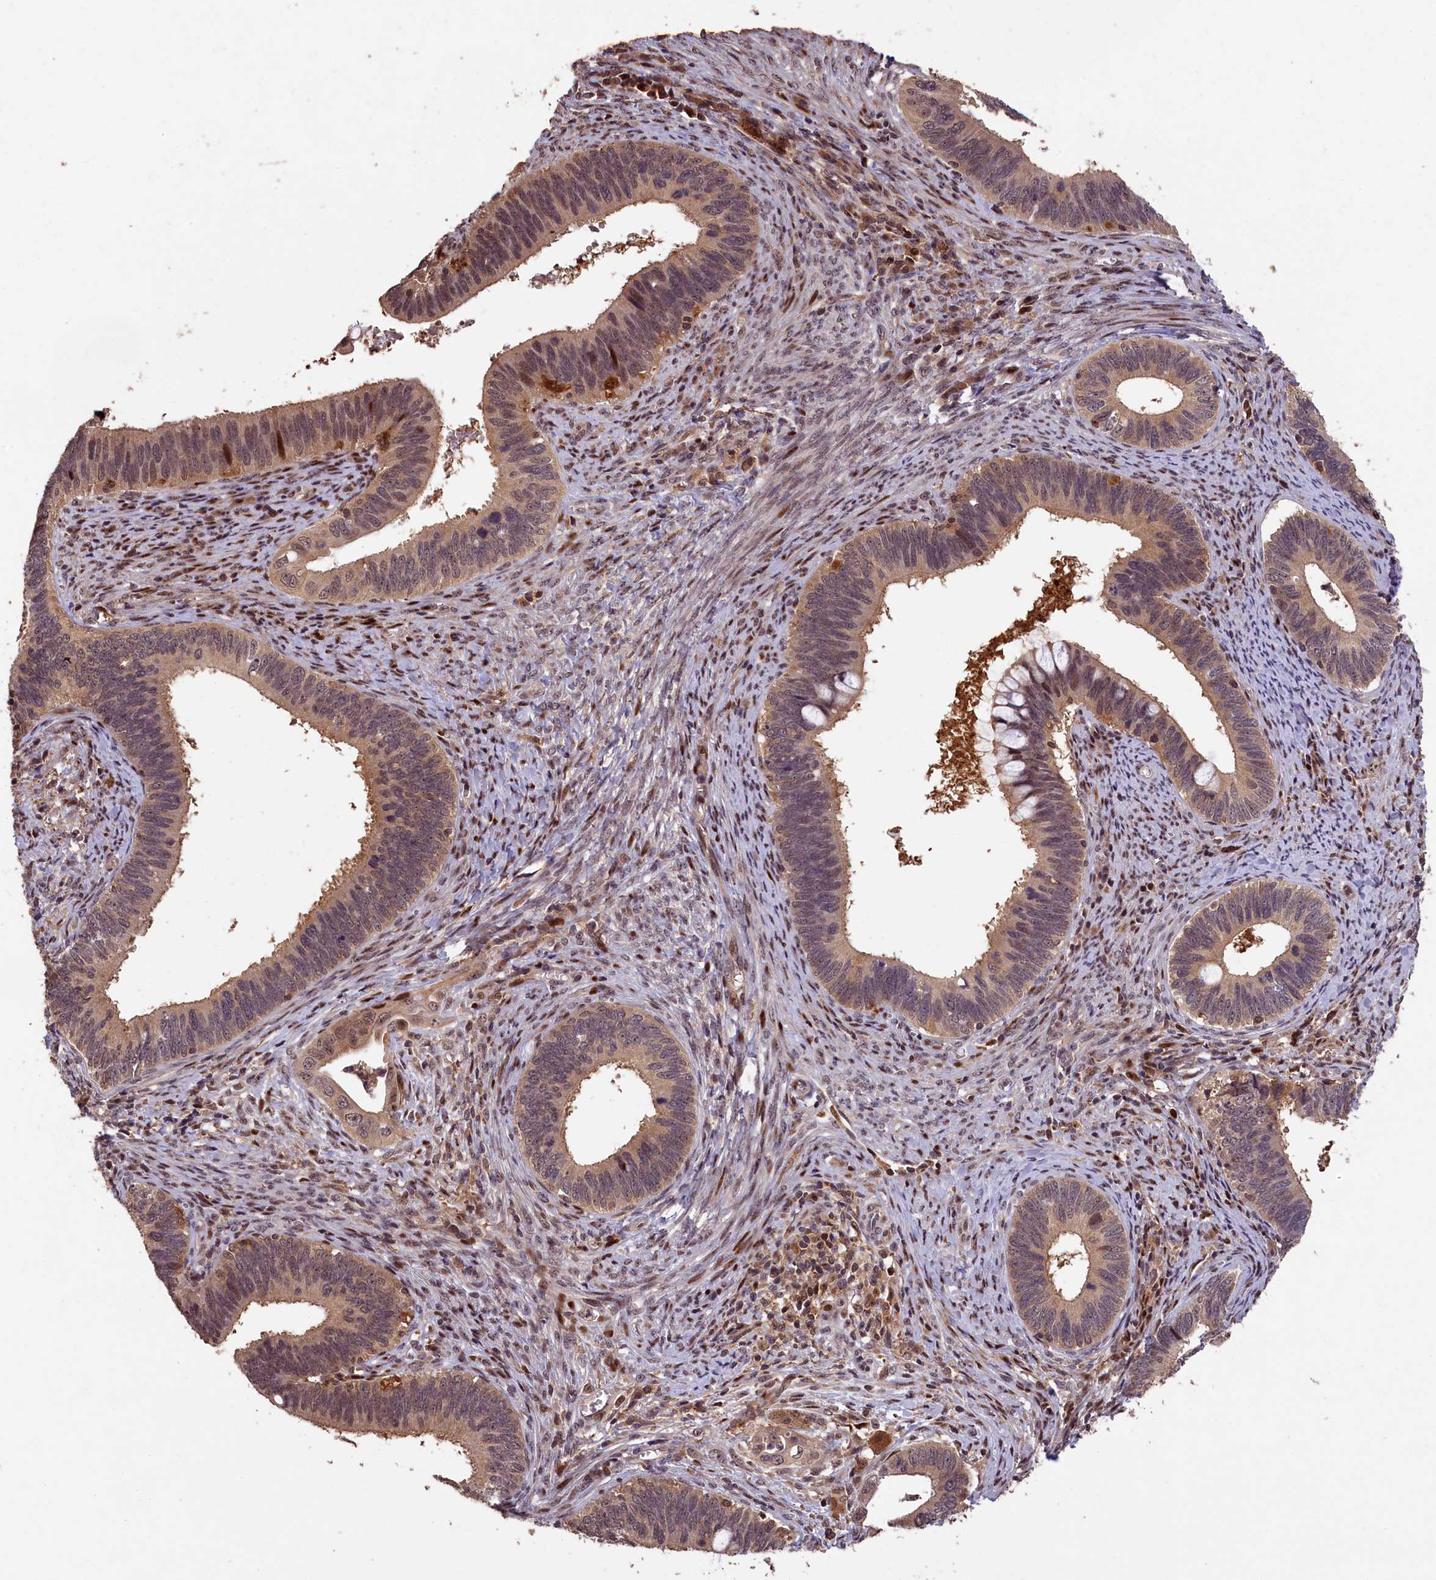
{"staining": {"intensity": "moderate", "quantity": ">75%", "location": "cytoplasmic/membranous,nuclear"}, "tissue": "cervical cancer", "cell_type": "Tumor cells", "image_type": "cancer", "snomed": [{"axis": "morphology", "description": "Adenocarcinoma, NOS"}, {"axis": "topography", "description": "Cervix"}], "caption": "Cervical cancer was stained to show a protein in brown. There is medium levels of moderate cytoplasmic/membranous and nuclear positivity in about >75% of tumor cells. (IHC, brightfield microscopy, high magnification).", "gene": "PHAF1", "patient": {"sex": "female", "age": 42}}